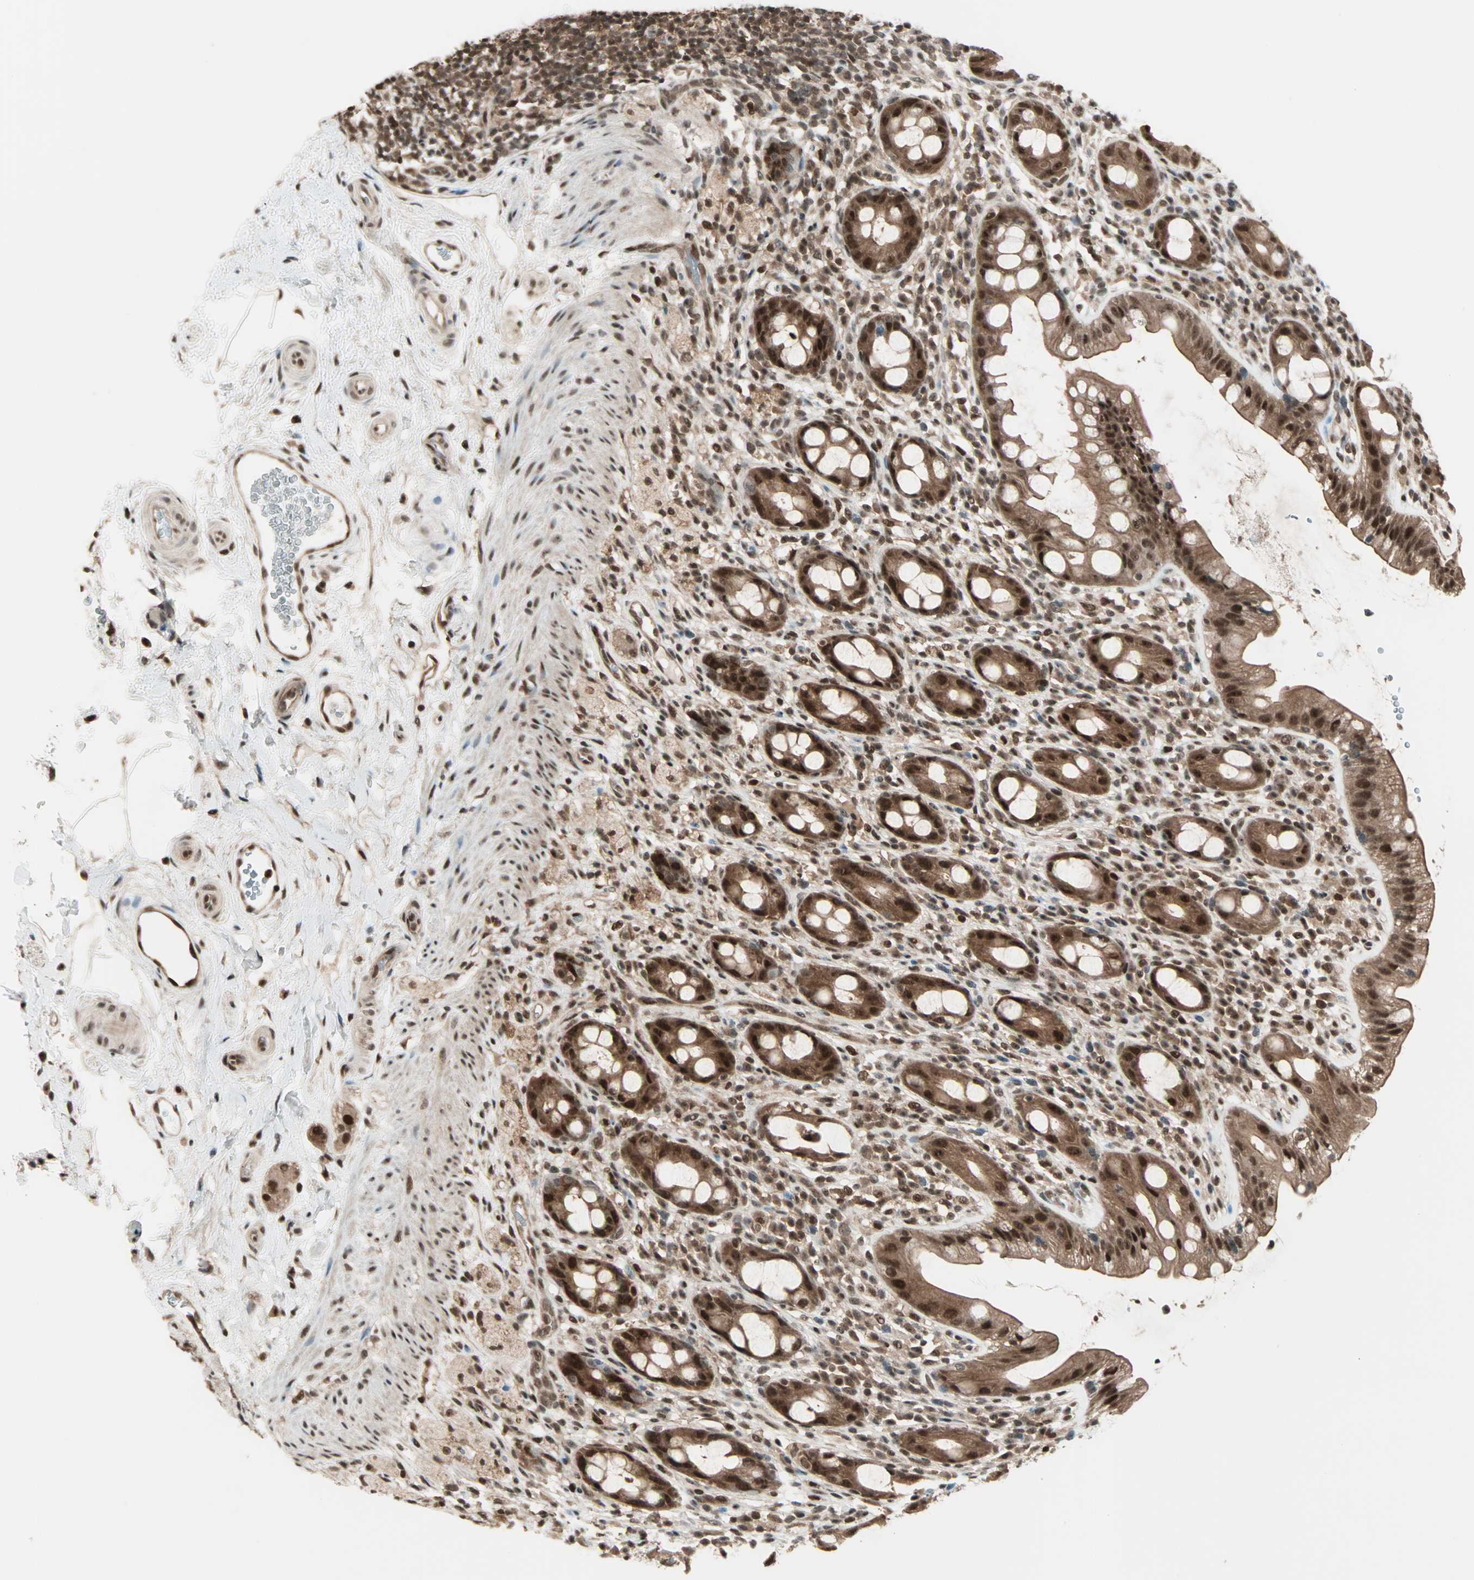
{"staining": {"intensity": "strong", "quantity": ">75%", "location": "cytoplasmic/membranous,nuclear"}, "tissue": "rectum", "cell_type": "Glandular cells", "image_type": "normal", "snomed": [{"axis": "morphology", "description": "Normal tissue, NOS"}, {"axis": "topography", "description": "Rectum"}], "caption": "The micrograph demonstrates immunohistochemical staining of benign rectum. There is strong cytoplasmic/membranous,nuclear expression is appreciated in about >75% of glandular cells.", "gene": "ZNF44", "patient": {"sex": "male", "age": 44}}